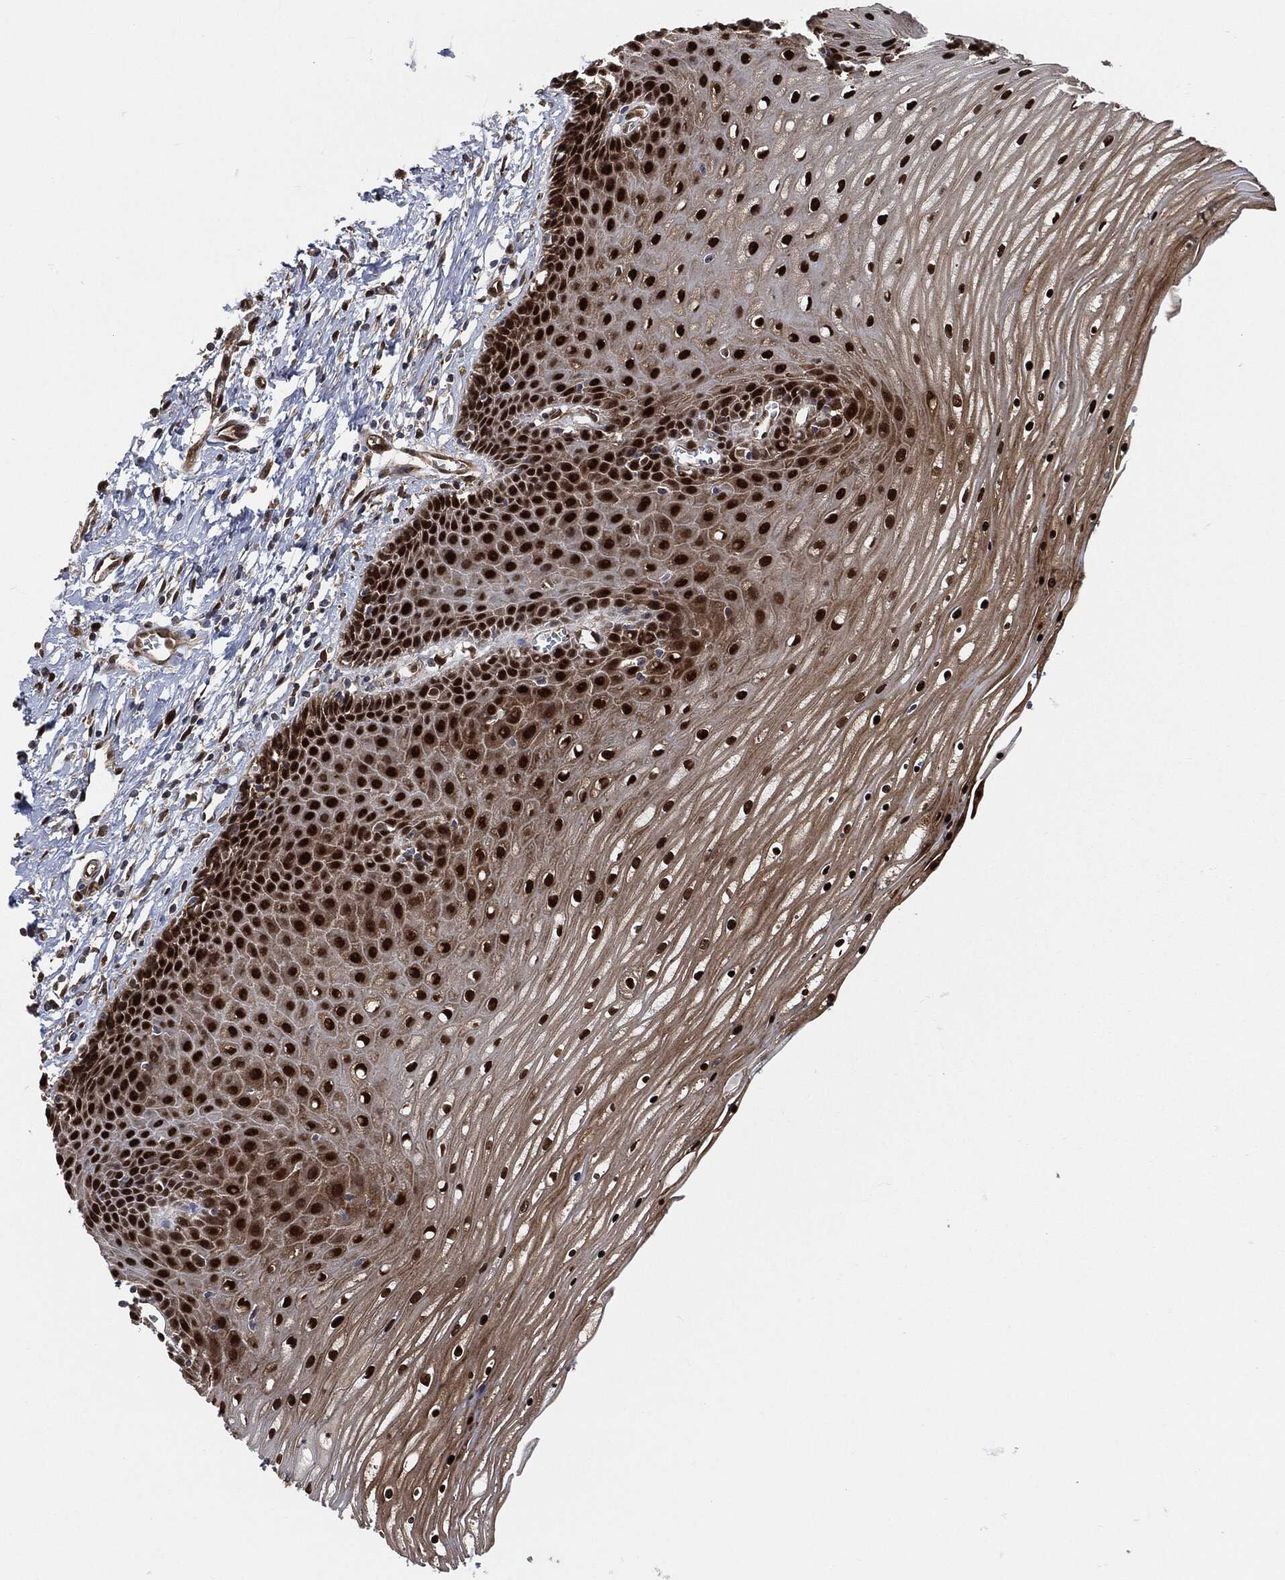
{"staining": {"intensity": "strong", "quantity": ">75%", "location": "nuclear"}, "tissue": "cervix", "cell_type": "Glandular cells", "image_type": "normal", "snomed": [{"axis": "morphology", "description": "Normal tissue, NOS"}, {"axis": "topography", "description": "Cervix"}], "caption": "Immunohistochemical staining of benign human cervix exhibits strong nuclear protein expression in about >75% of glandular cells. The staining is performed using DAB brown chromogen to label protein expression. The nuclei are counter-stained blue using hematoxylin.", "gene": "DCTN1", "patient": {"sex": "female", "age": 35}}